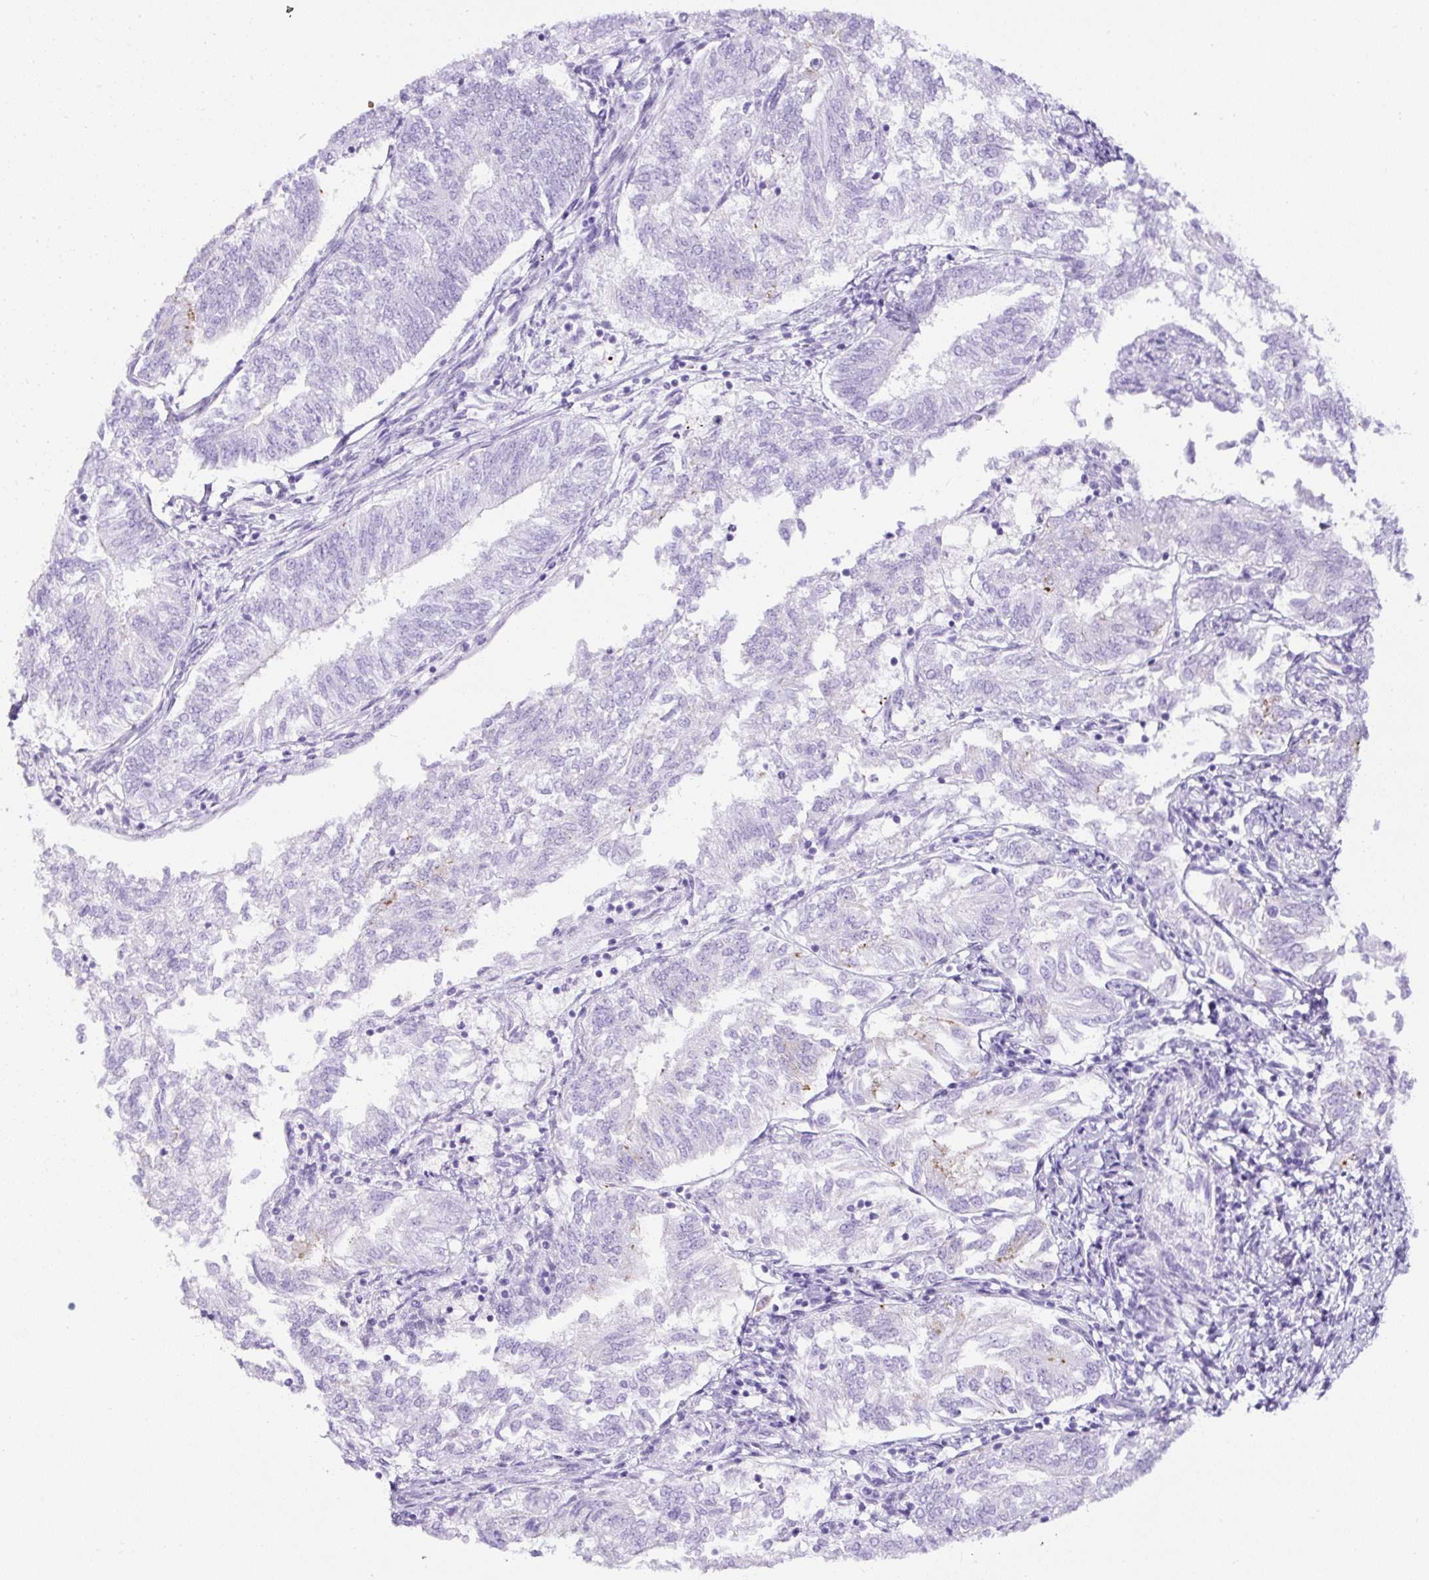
{"staining": {"intensity": "negative", "quantity": "none", "location": "none"}, "tissue": "endometrial cancer", "cell_type": "Tumor cells", "image_type": "cancer", "snomed": [{"axis": "morphology", "description": "Adenocarcinoma, NOS"}, {"axis": "topography", "description": "Endometrium"}], "caption": "IHC of endometrial cancer (adenocarcinoma) demonstrates no expression in tumor cells.", "gene": "TMEM200B", "patient": {"sex": "female", "age": 58}}